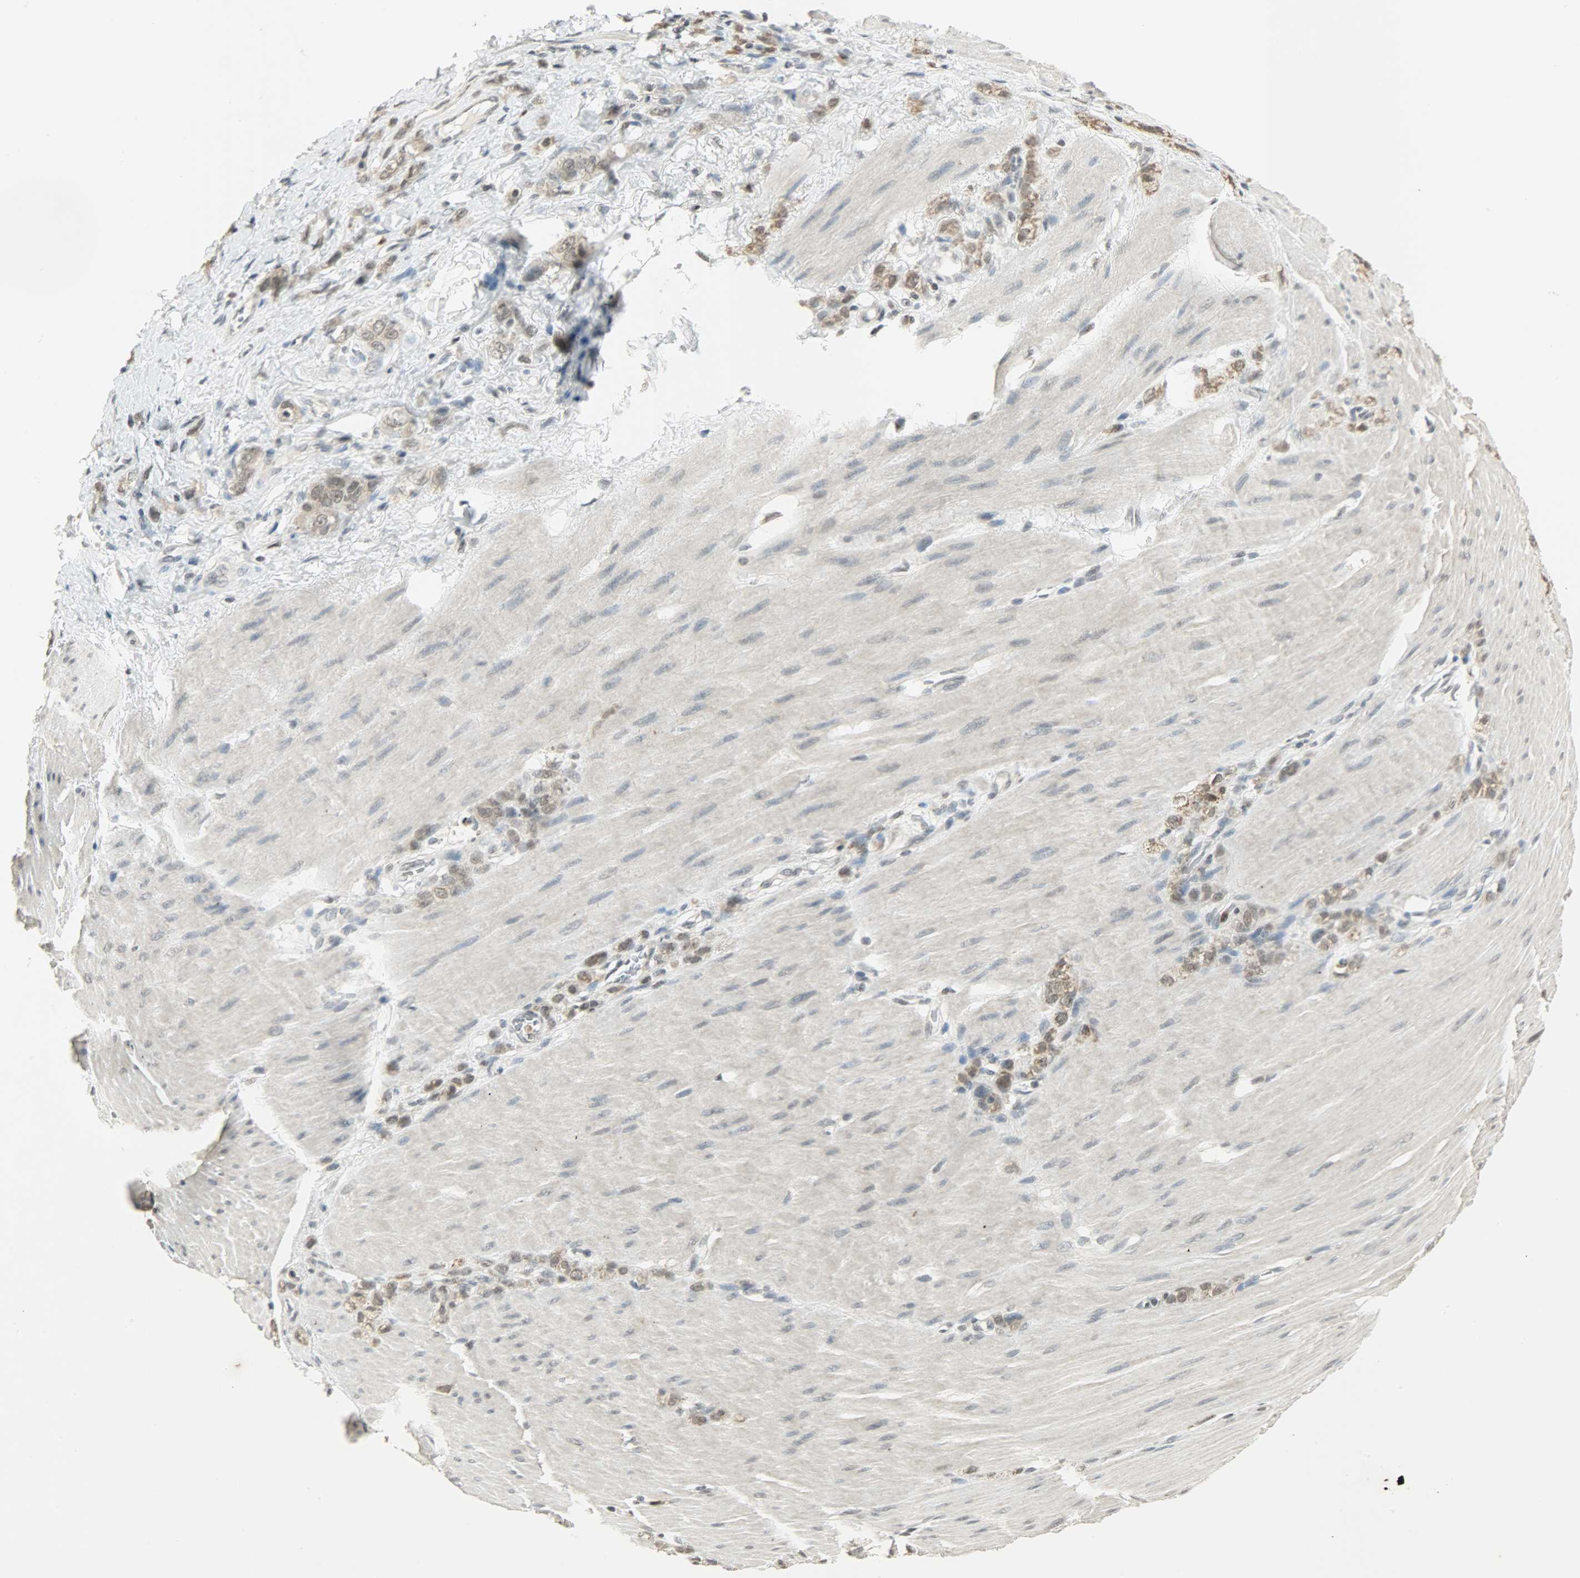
{"staining": {"intensity": "weak", "quantity": "25%-75%", "location": "nuclear"}, "tissue": "stomach cancer", "cell_type": "Tumor cells", "image_type": "cancer", "snomed": [{"axis": "morphology", "description": "Adenocarcinoma, NOS"}, {"axis": "topography", "description": "Stomach"}], "caption": "Human stomach cancer (adenocarcinoma) stained for a protein (brown) reveals weak nuclear positive staining in about 25%-75% of tumor cells.", "gene": "SMARCA5", "patient": {"sex": "male", "age": 82}}